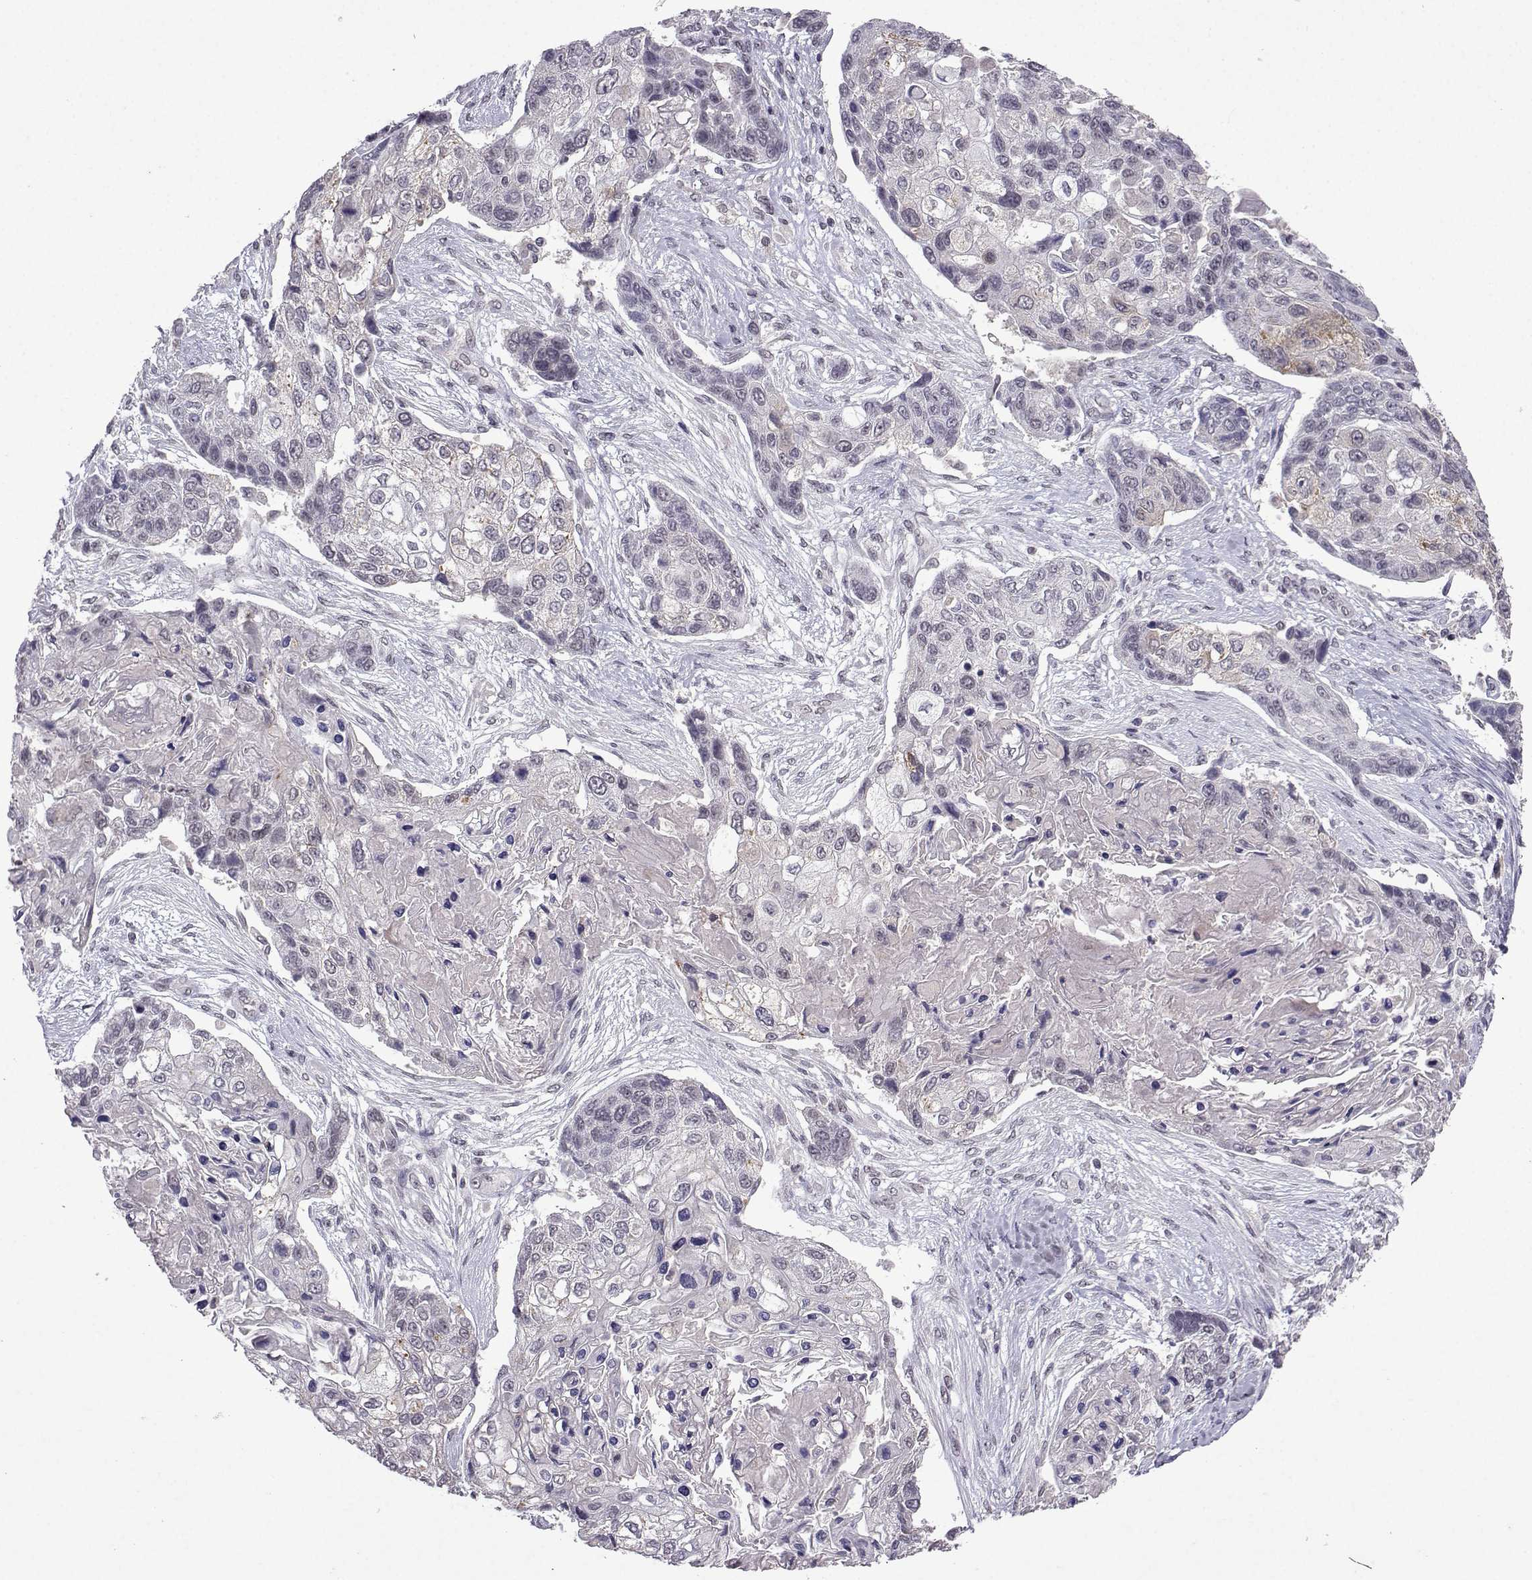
{"staining": {"intensity": "negative", "quantity": "none", "location": "none"}, "tissue": "lung cancer", "cell_type": "Tumor cells", "image_type": "cancer", "snomed": [{"axis": "morphology", "description": "Squamous cell carcinoma, NOS"}, {"axis": "topography", "description": "Lung"}], "caption": "A high-resolution photomicrograph shows IHC staining of lung squamous cell carcinoma, which shows no significant staining in tumor cells.", "gene": "CCL28", "patient": {"sex": "male", "age": 69}}